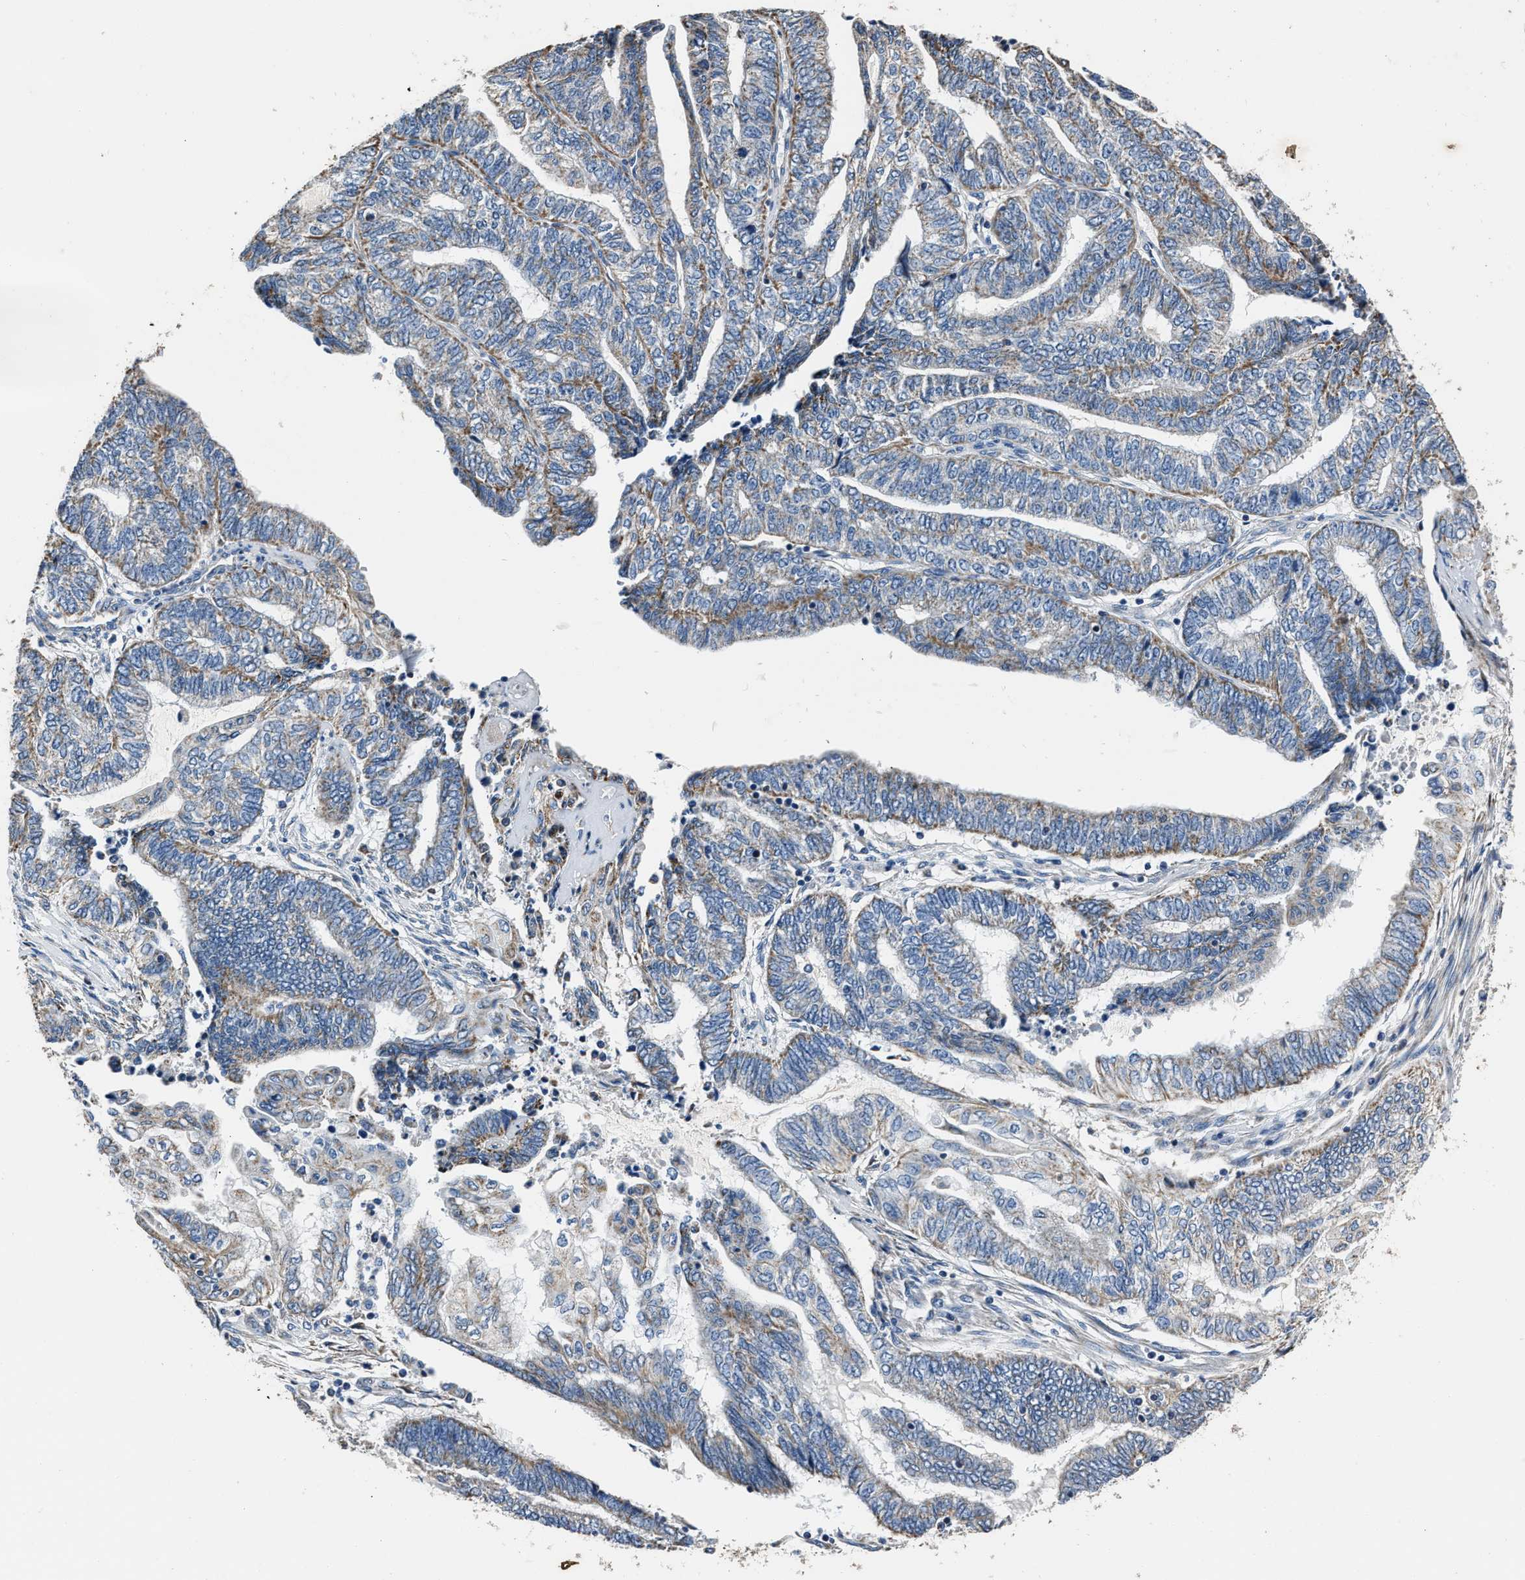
{"staining": {"intensity": "weak", "quantity": "25%-75%", "location": "cytoplasmic/membranous"}, "tissue": "endometrial cancer", "cell_type": "Tumor cells", "image_type": "cancer", "snomed": [{"axis": "morphology", "description": "Adenocarcinoma, NOS"}, {"axis": "topography", "description": "Uterus"}, {"axis": "topography", "description": "Endometrium"}], "caption": "A brown stain highlights weak cytoplasmic/membranous expression of a protein in human endometrial cancer (adenocarcinoma) tumor cells. (IHC, brightfield microscopy, high magnification).", "gene": "NSUN5", "patient": {"sex": "female", "age": 70}}